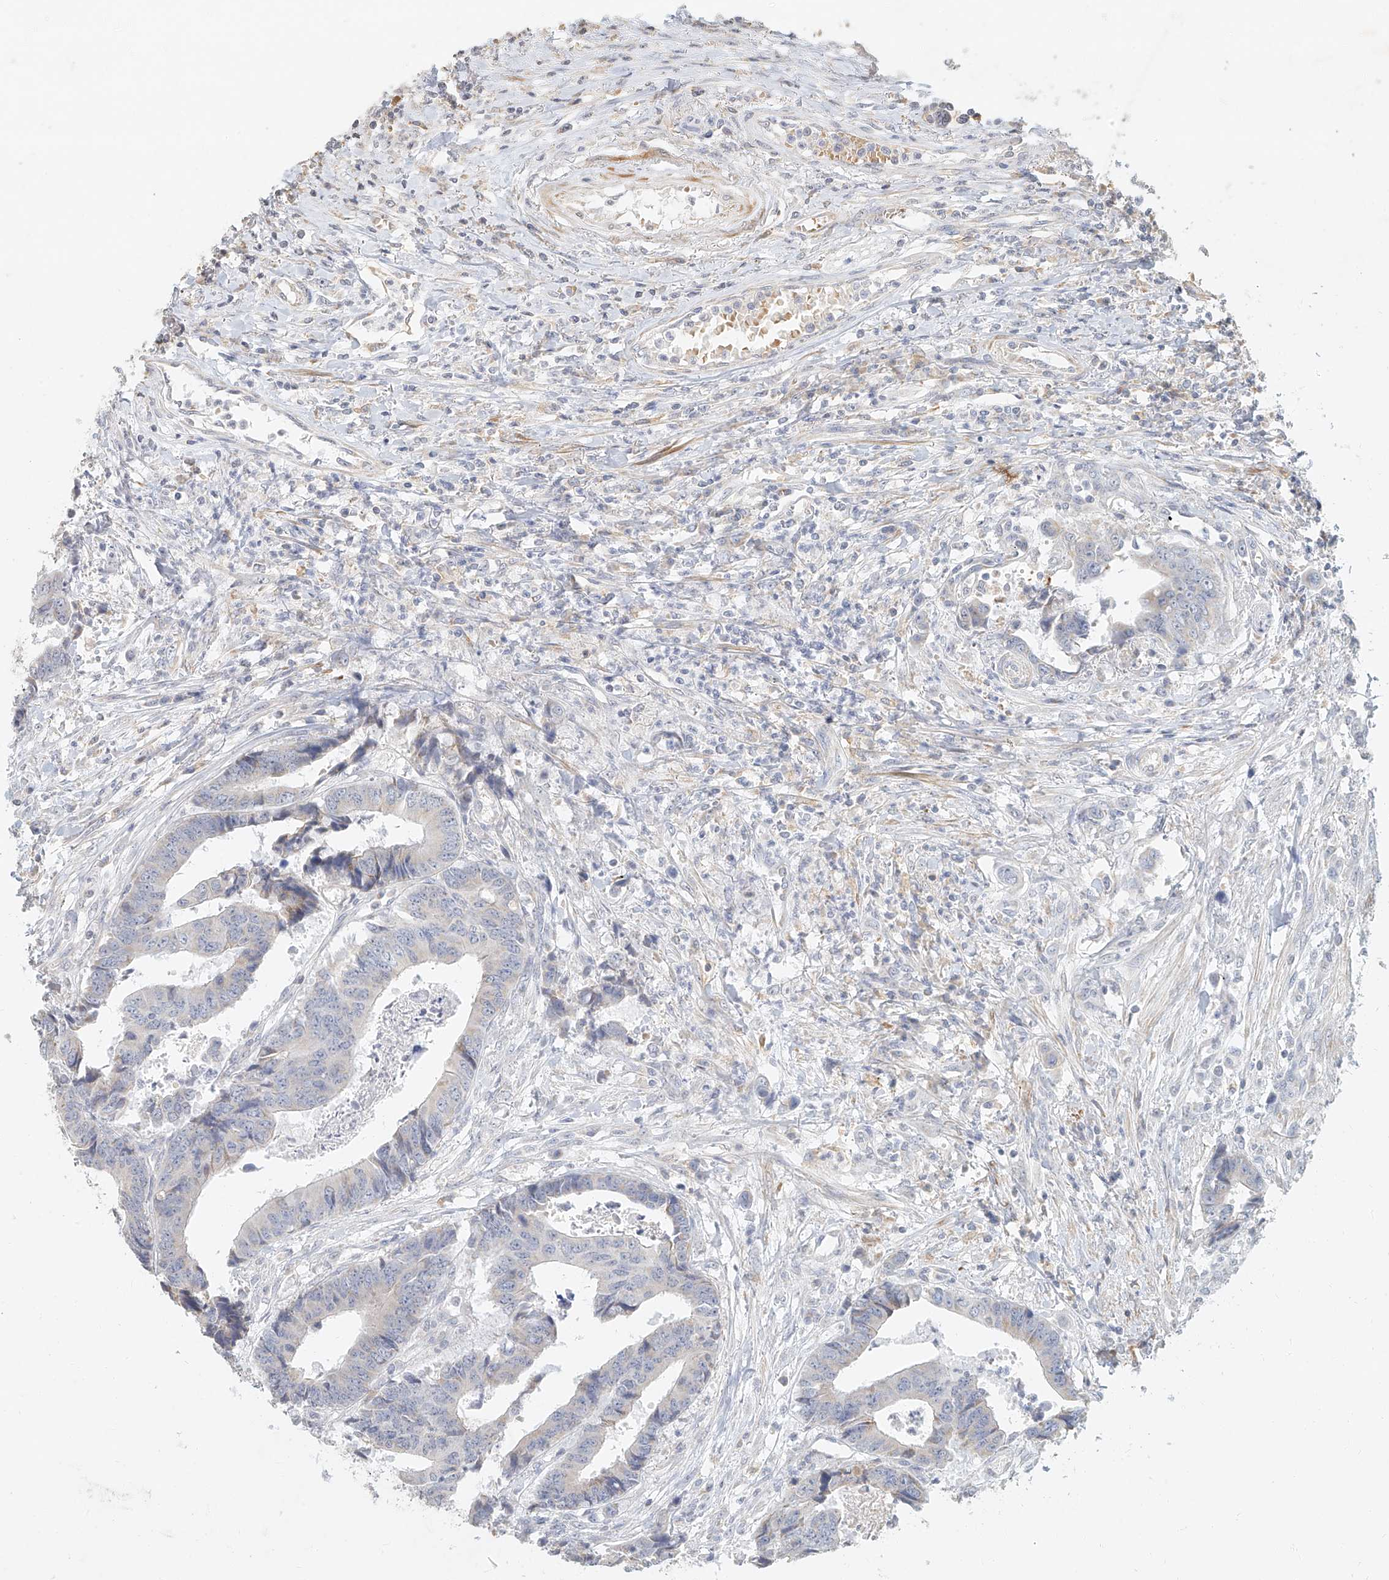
{"staining": {"intensity": "negative", "quantity": "none", "location": "none"}, "tissue": "colorectal cancer", "cell_type": "Tumor cells", "image_type": "cancer", "snomed": [{"axis": "morphology", "description": "Adenocarcinoma, NOS"}, {"axis": "topography", "description": "Rectum"}], "caption": "This is an immunohistochemistry image of human colorectal cancer. There is no expression in tumor cells.", "gene": "CXorf58", "patient": {"sex": "male", "age": 84}}